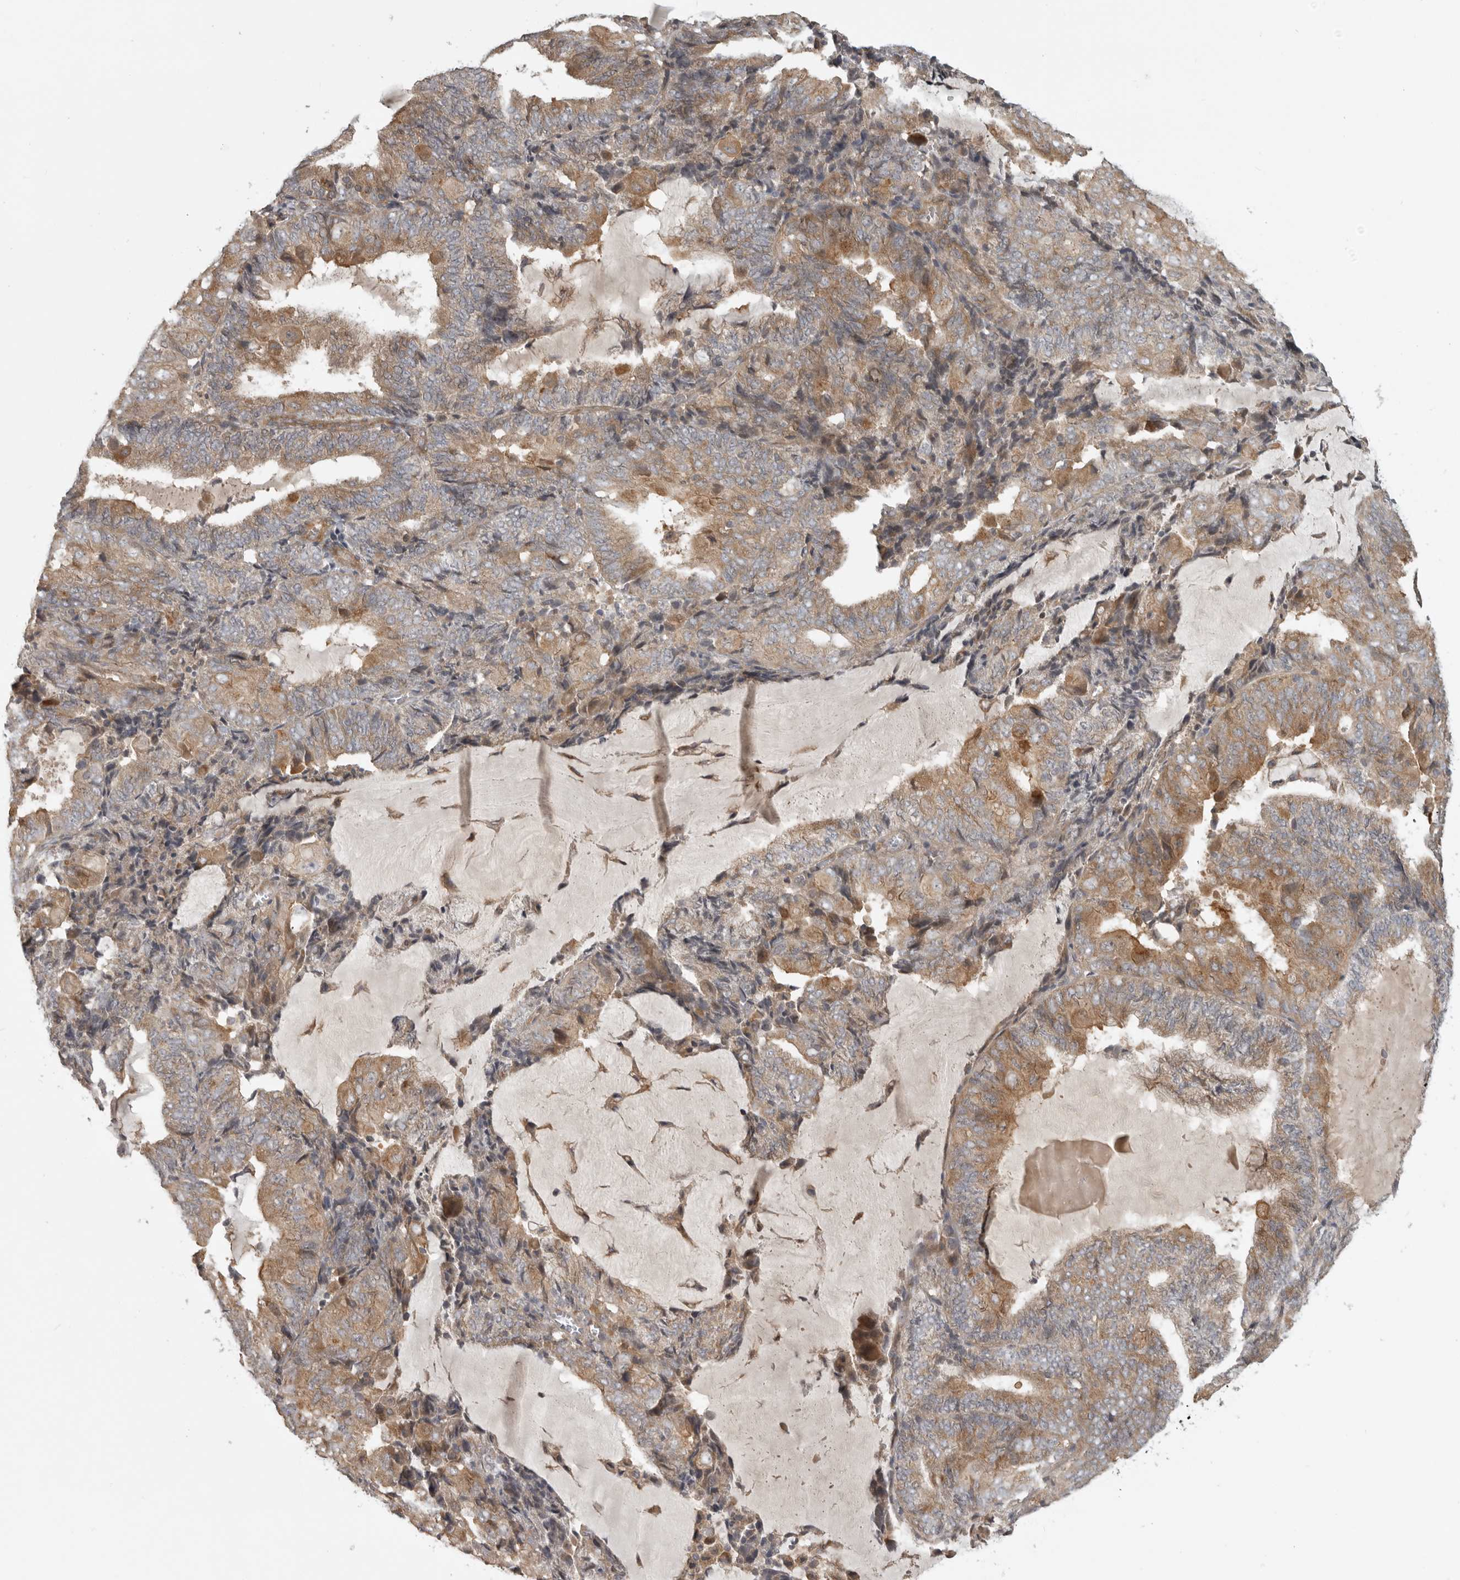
{"staining": {"intensity": "moderate", "quantity": ">75%", "location": "cytoplasmic/membranous"}, "tissue": "endometrial cancer", "cell_type": "Tumor cells", "image_type": "cancer", "snomed": [{"axis": "morphology", "description": "Adenocarcinoma, NOS"}, {"axis": "topography", "description": "Endometrium"}], "caption": "Immunohistochemistry (DAB (3,3'-diaminobenzidine)) staining of human adenocarcinoma (endometrial) displays moderate cytoplasmic/membranous protein staining in approximately >75% of tumor cells.", "gene": "CUEDC1", "patient": {"sex": "female", "age": 81}}